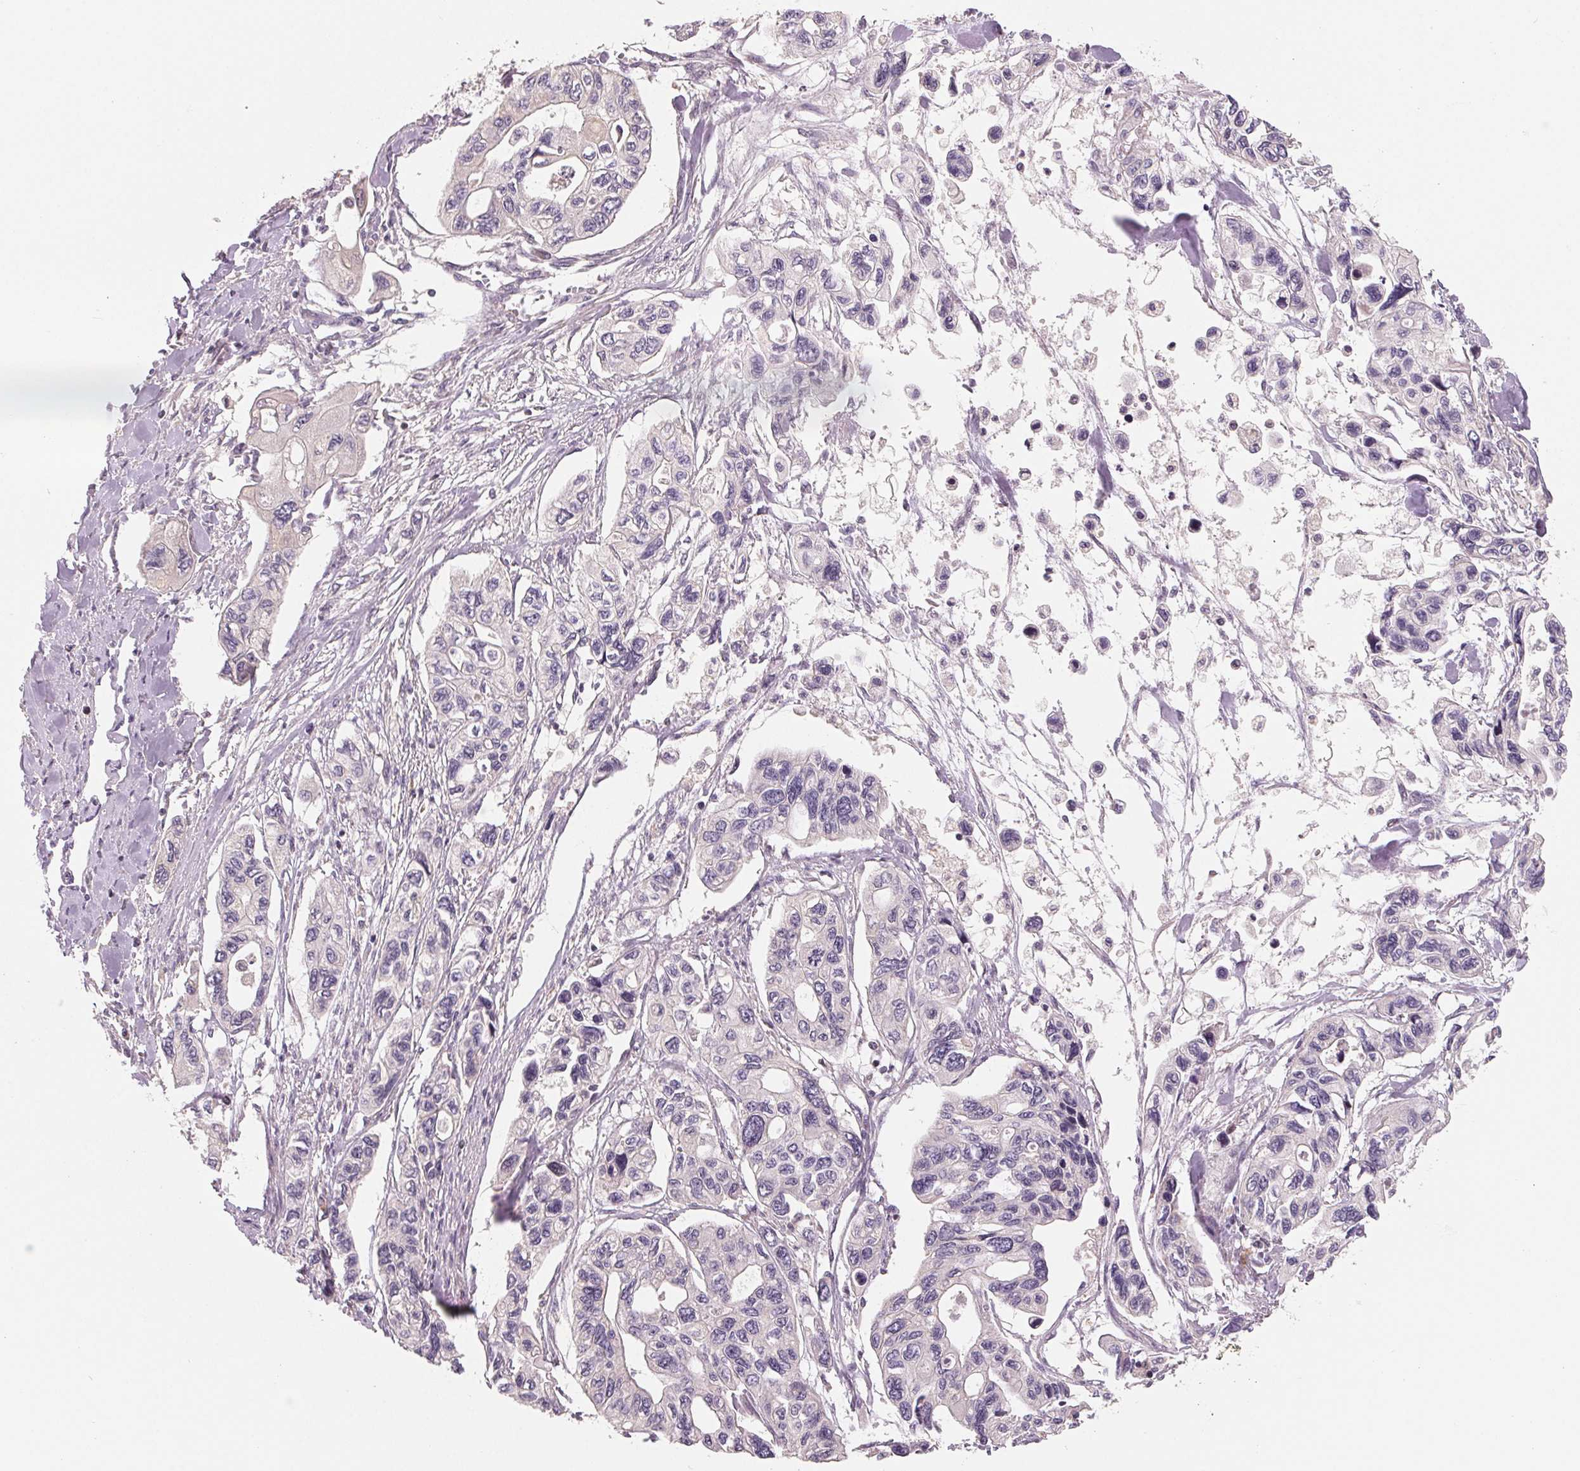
{"staining": {"intensity": "negative", "quantity": "none", "location": "none"}, "tissue": "pancreatic cancer", "cell_type": "Tumor cells", "image_type": "cancer", "snomed": [{"axis": "morphology", "description": "Adenocarcinoma, NOS"}, {"axis": "topography", "description": "Pancreas"}], "caption": "High power microscopy micrograph of an IHC photomicrograph of pancreatic cancer (adenocarcinoma), revealing no significant positivity in tumor cells. (DAB (3,3'-diaminobenzidine) immunohistochemistry, high magnification).", "gene": "AQP8", "patient": {"sex": "female", "age": 76}}